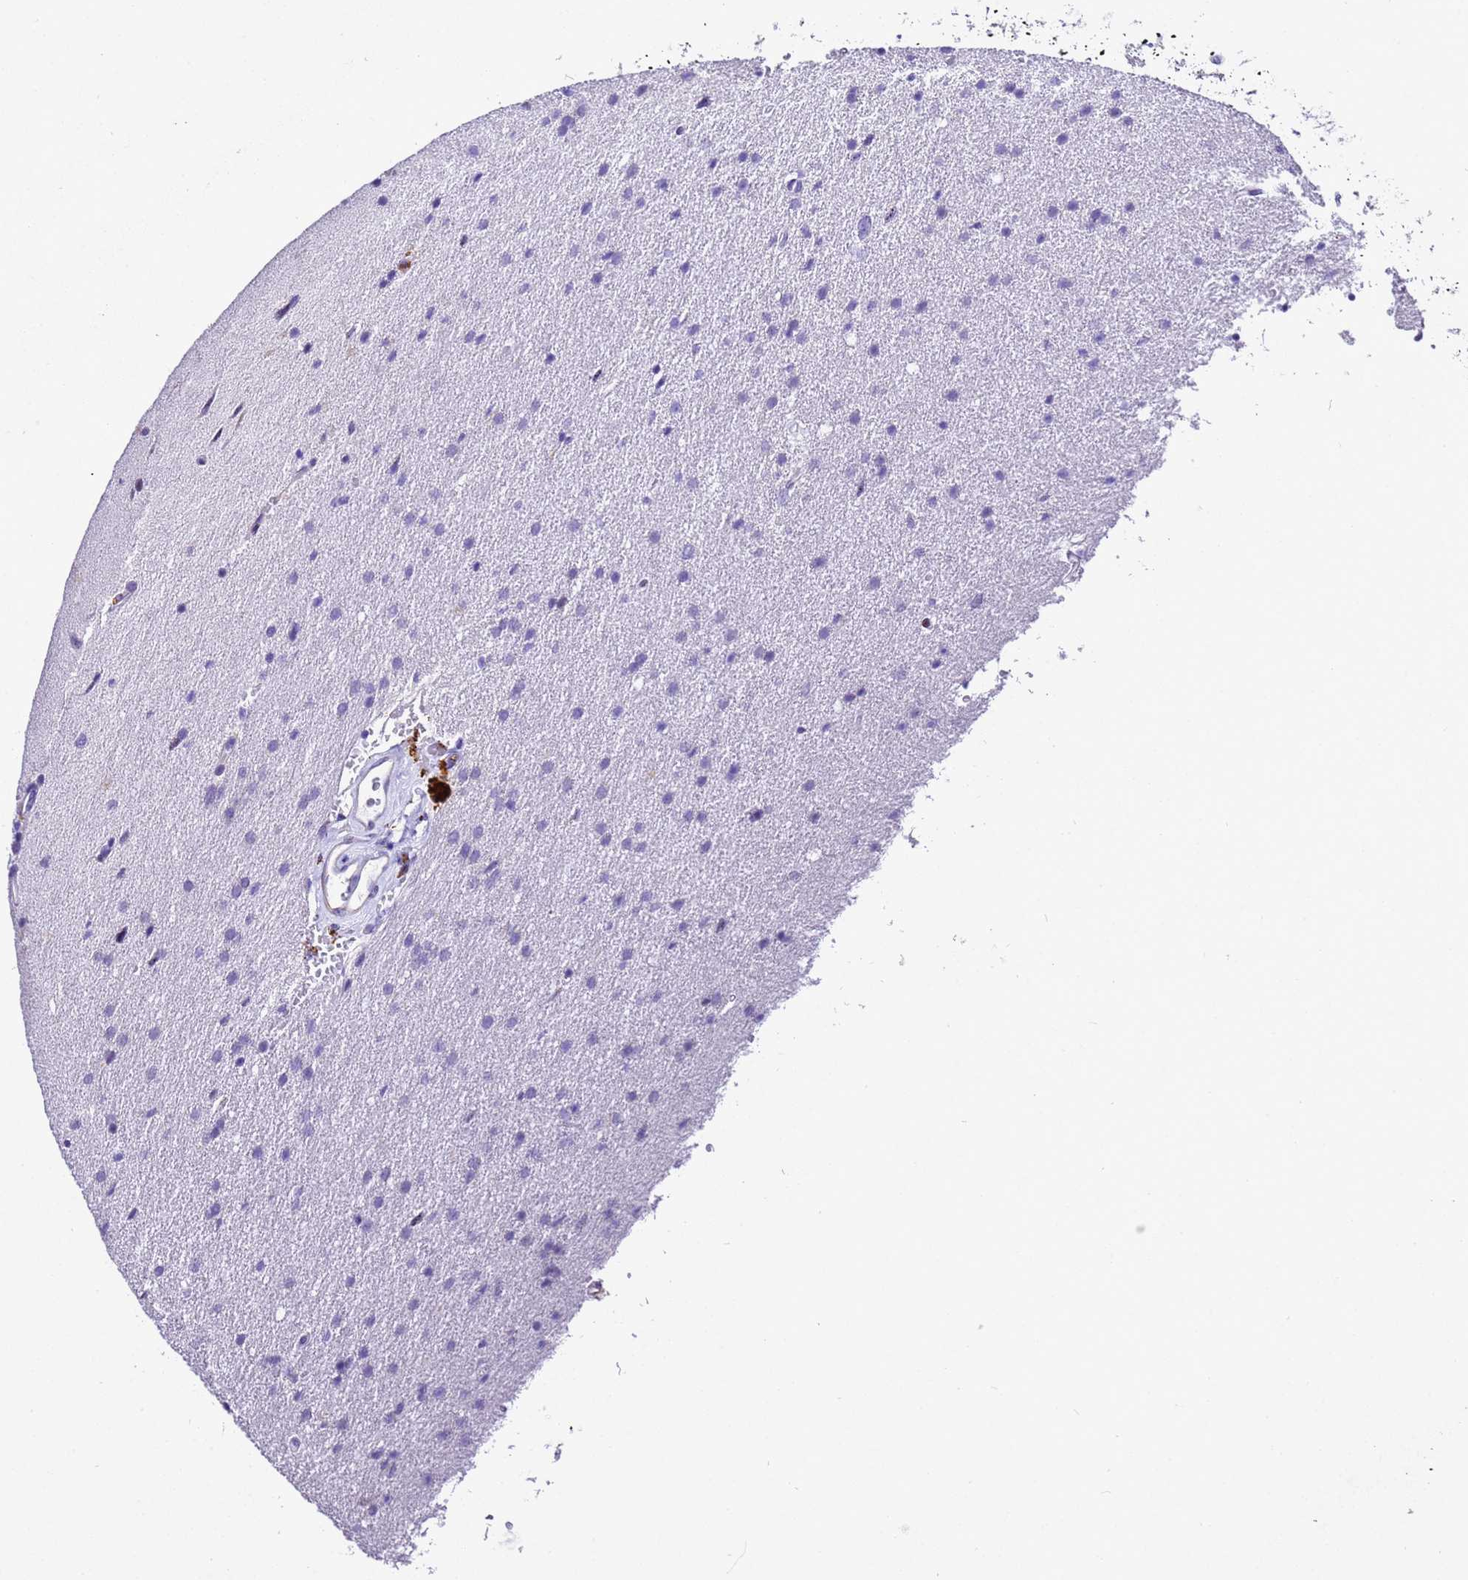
{"staining": {"intensity": "negative", "quantity": "none", "location": "none"}, "tissue": "glioma", "cell_type": "Tumor cells", "image_type": "cancer", "snomed": [{"axis": "morphology", "description": "Glioma, malignant, High grade"}, {"axis": "topography", "description": "Cerebral cortex"}], "caption": "The histopathology image displays no staining of tumor cells in glioma.", "gene": "ZNF417", "patient": {"sex": "female", "age": 36}}